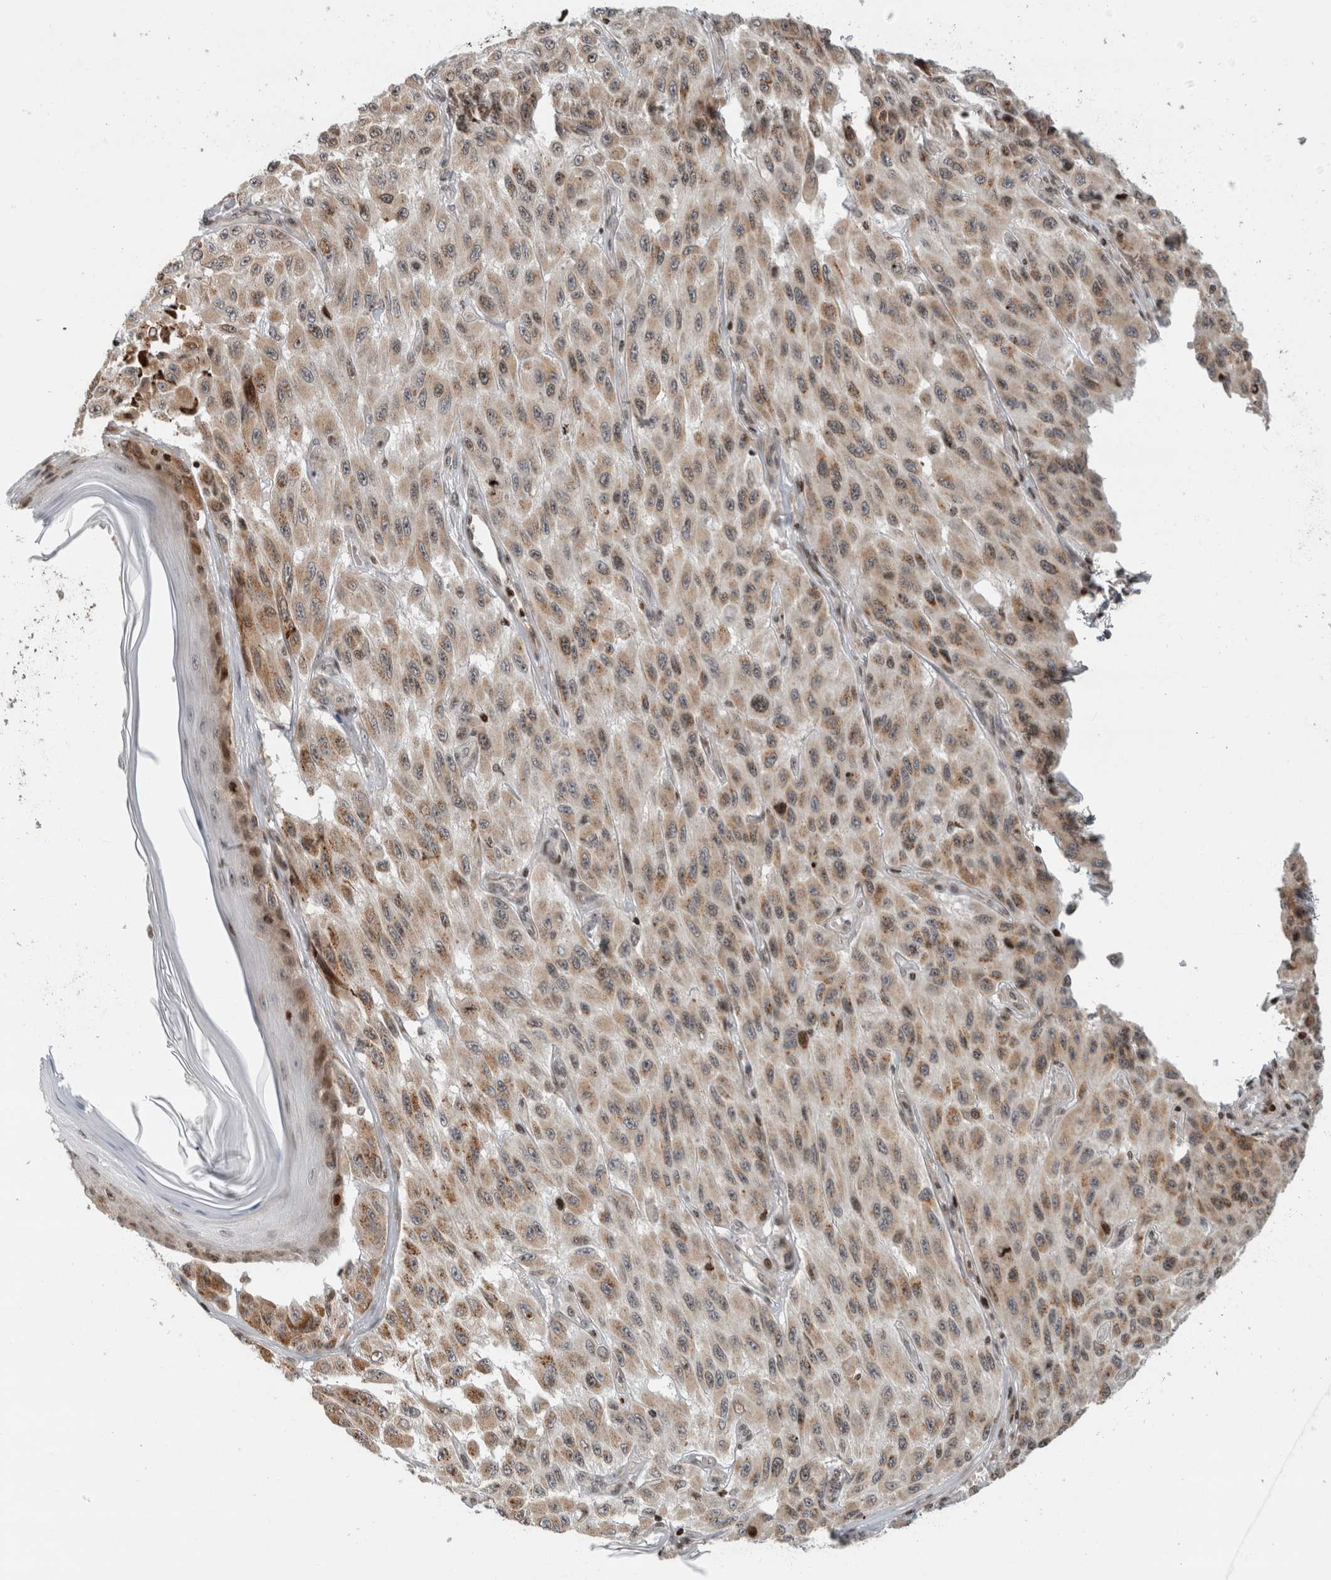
{"staining": {"intensity": "moderate", "quantity": ">75%", "location": "cytoplasmic/membranous"}, "tissue": "melanoma", "cell_type": "Tumor cells", "image_type": "cancer", "snomed": [{"axis": "morphology", "description": "Malignant melanoma, NOS"}, {"axis": "topography", "description": "Skin"}], "caption": "High-power microscopy captured an IHC image of melanoma, revealing moderate cytoplasmic/membranous staining in approximately >75% of tumor cells.", "gene": "GINS4", "patient": {"sex": "male", "age": 30}}